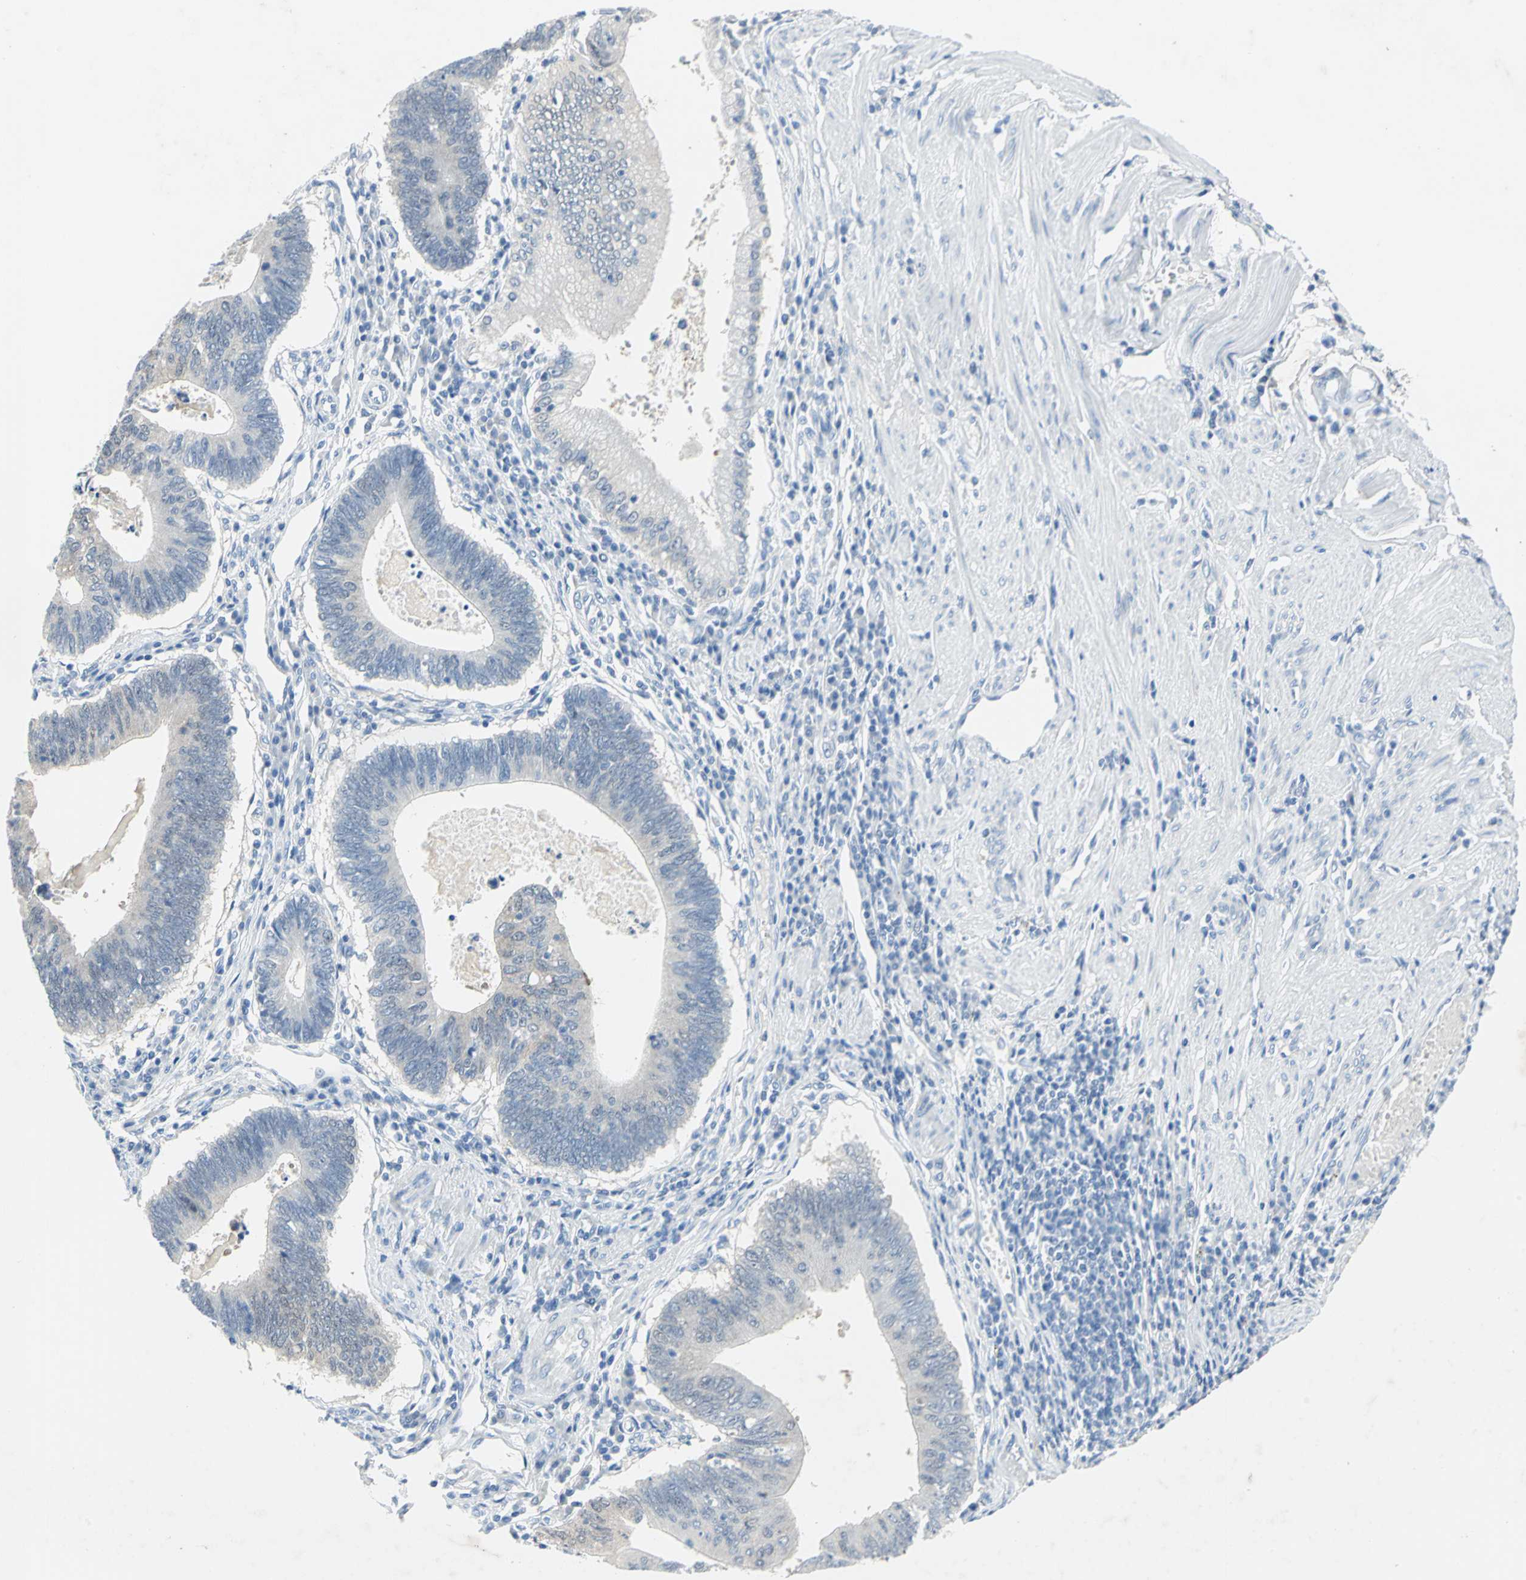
{"staining": {"intensity": "weak", "quantity": "<25%", "location": "cytoplasmic/membranous"}, "tissue": "stomach cancer", "cell_type": "Tumor cells", "image_type": "cancer", "snomed": [{"axis": "morphology", "description": "Adenocarcinoma, NOS"}, {"axis": "topography", "description": "Stomach"}], "caption": "IHC image of stomach cancer (adenocarcinoma) stained for a protein (brown), which displays no positivity in tumor cells.", "gene": "SFN", "patient": {"sex": "male", "age": 59}}